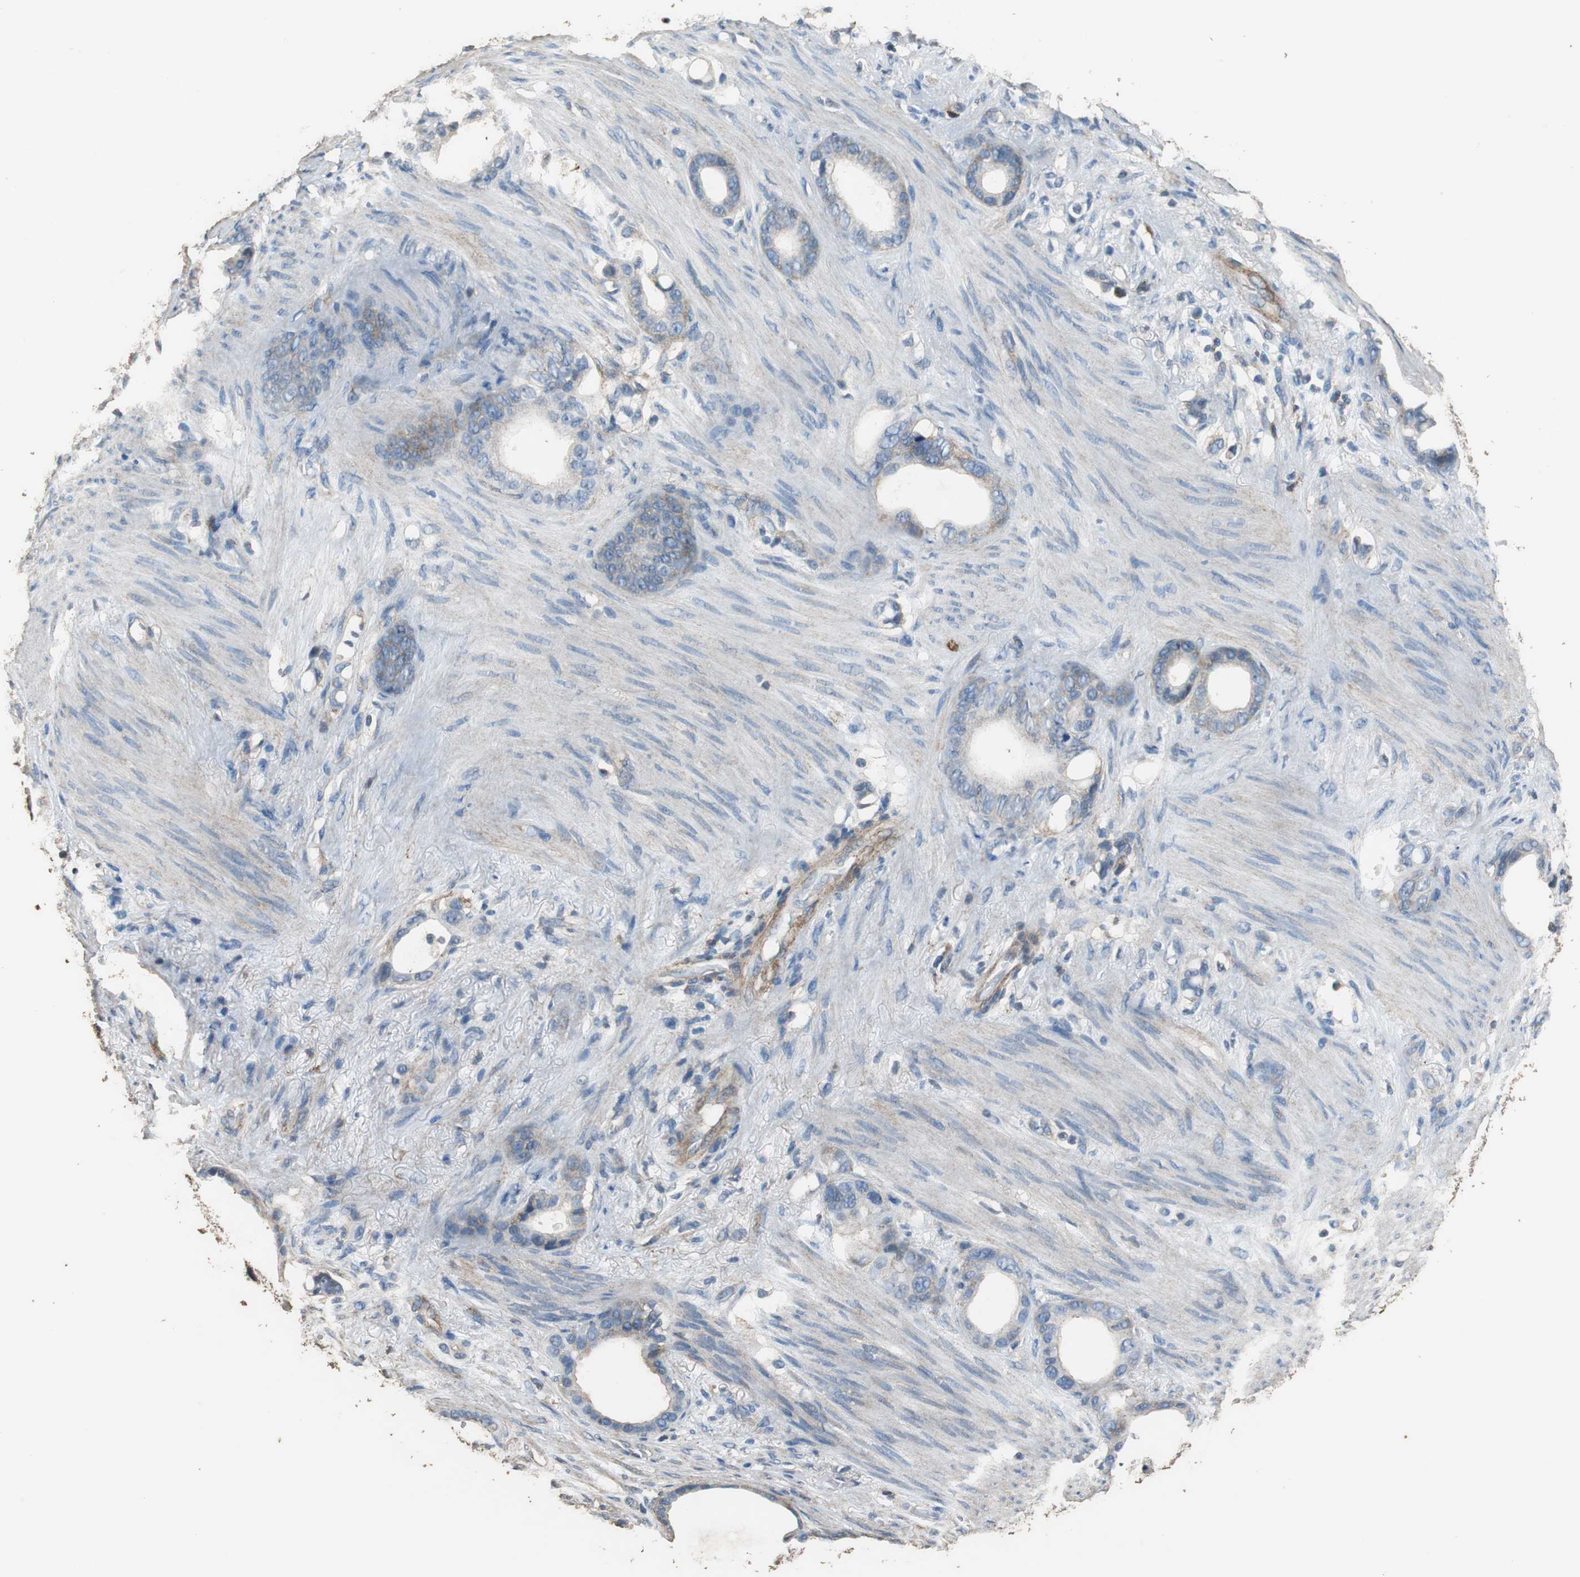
{"staining": {"intensity": "weak", "quantity": "<25%", "location": "cytoplasmic/membranous"}, "tissue": "stomach cancer", "cell_type": "Tumor cells", "image_type": "cancer", "snomed": [{"axis": "morphology", "description": "Adenocarcinoma, NOS"}, {"axis": "topography", "description": "Stomach"}], "caption": "DAB (3,3'-diaminobenzidine) immunohistochemical staining of human stomach cancer displays no significant positivity in tumor cells.", "gene": "PRKRA", "patient": {"sex": "female", "age": 75}}